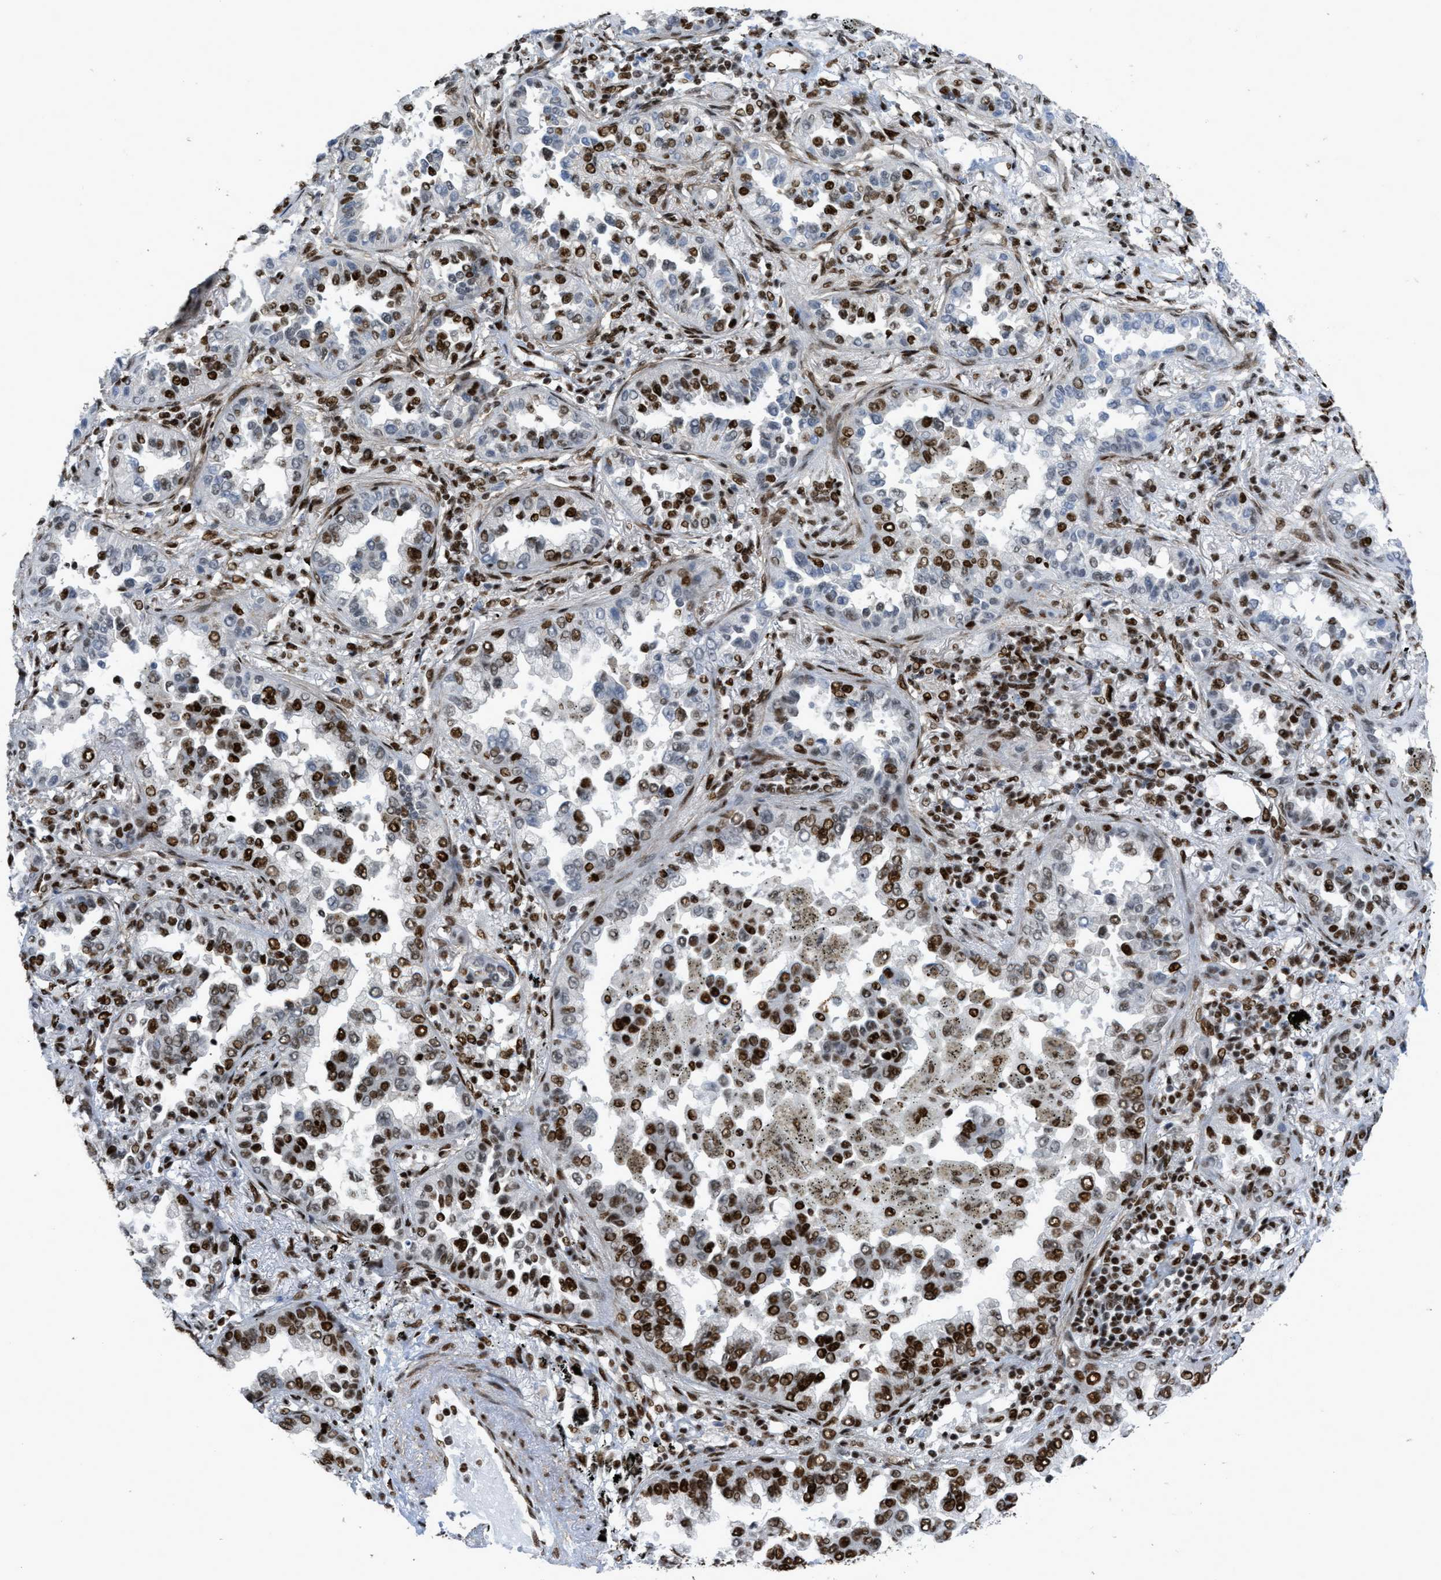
{"staining": {"intensity": "strong", "quantity": "25%-75%", "location": "nuclear"}, "tissue": "lung cancer", "cell_type": "Tumor cells", "image_type": "cancer", "snomed": [{"axis": "morphology", "description": "Normal tissue, NOS"}, {"axis": "morphology", "description": "Adenocarcinoma, NOS"}, {"axis": "topography", "description": "Lung"}], "caption": "Immunohistochemical staining of lung adenocarcinoma shows strong nuclear protein positivity in approximately 25%-75% of tumor cells.", "gene": "ZNF207", "patient": {"sex": "male", "age": 59}}